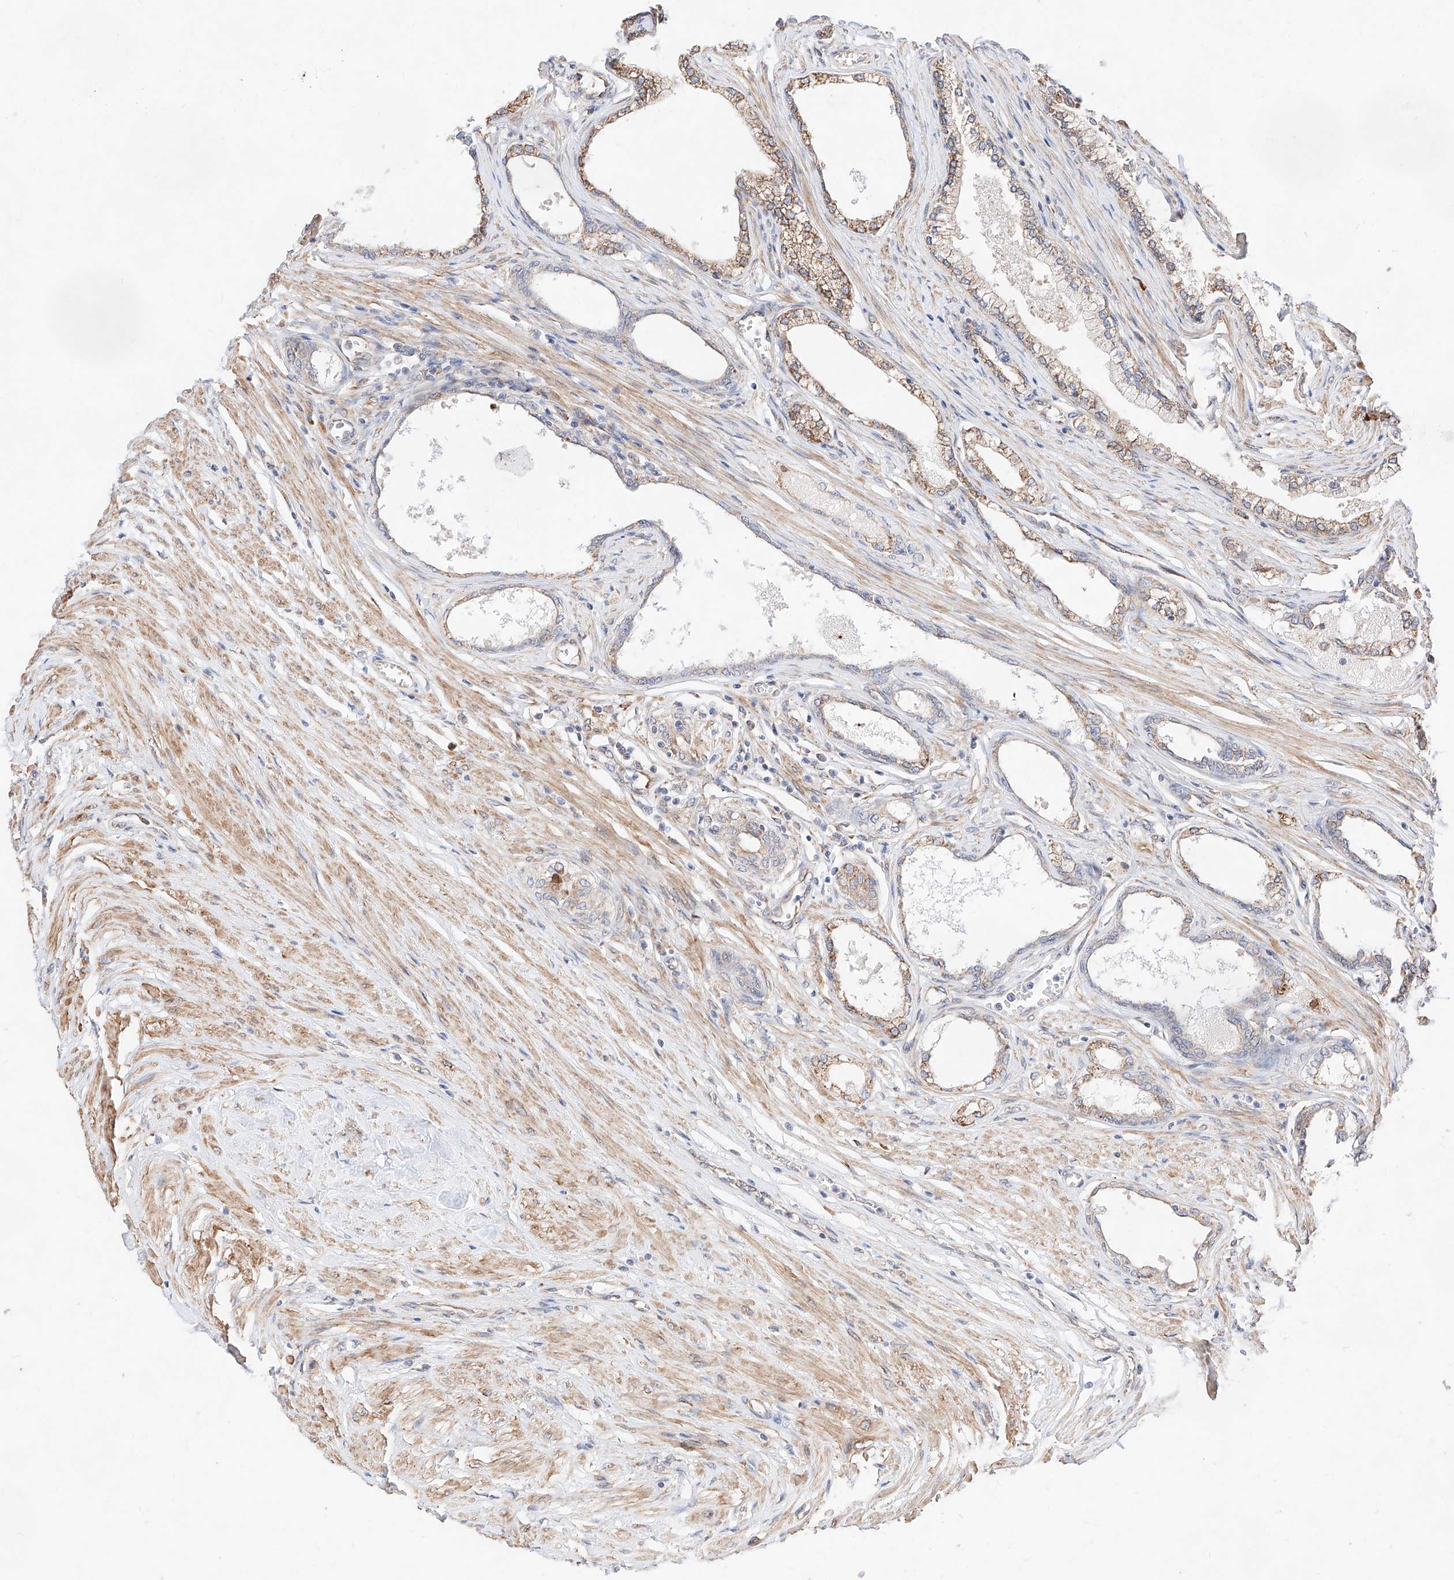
{"staining": {"intensity": "moderate", "quantity": "<25%", "location": "cytoplasmic/membranous"}, "tissue": "prostate", "cell_type": "Glandular cells", "image_type": "normal", "snomed": [{"axis": "morphology", "description": "Normal tissue, NOS"}, {"axis": "morphology", "description": "Urothelial carcinoma, Low grade"}, {"axis": "topography", "description": "Urinary bladder"}, {"axis": "topography", "description": "Prostate"}], "caption": "Immunohistochemical staining of normal human prostate displays <25% levels of moderate cytoplasmic/membranous protein staining in approximately <25% of glandular cells.", "gene": "ATP9B", "patient": {"sex": "male", "age": 60}}